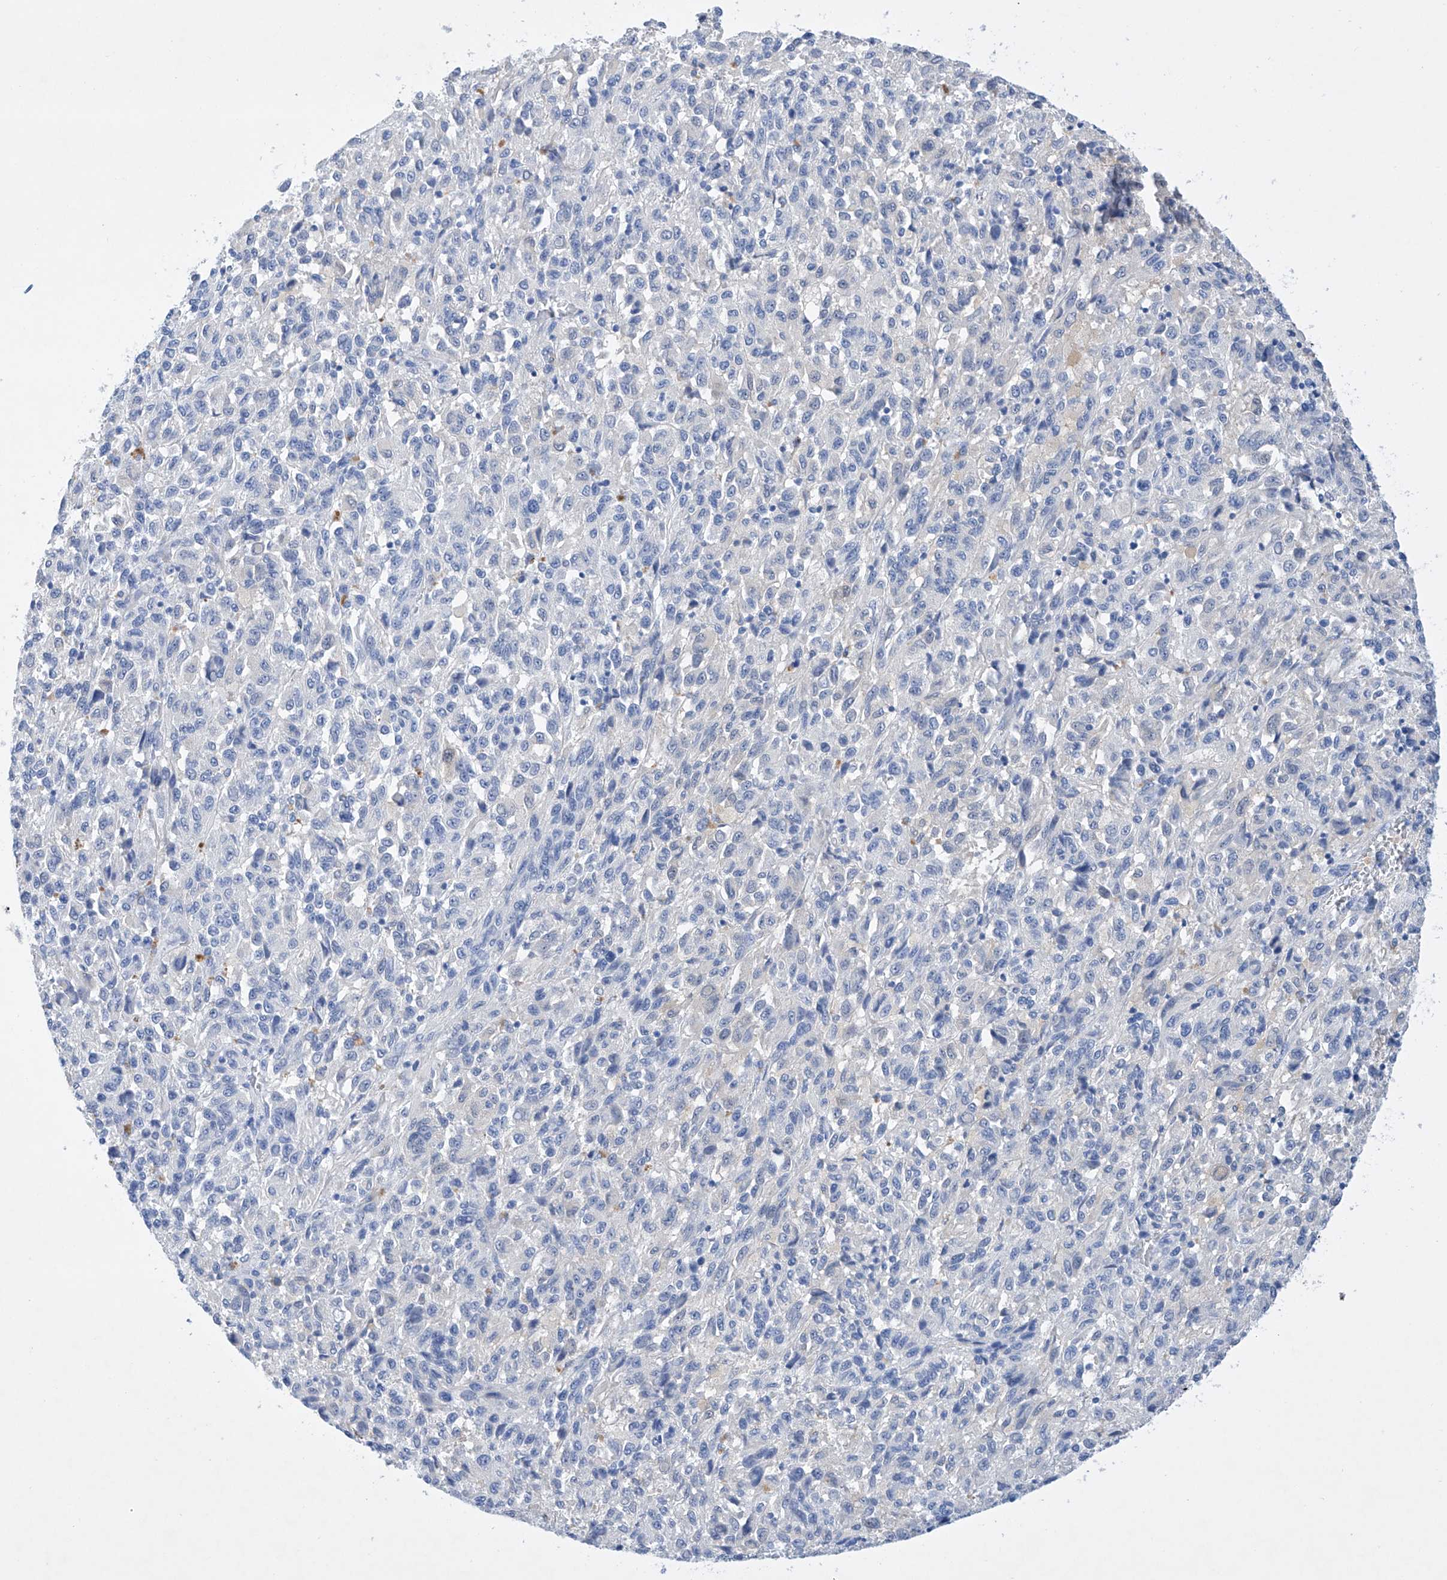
{"staining": {"intensity": "negative", "quantity": "none", "location": "none"}, "tissue": "melanoma", "cell_type": "Tumor cells", "image_type": "cancer", "snomed": [{"axis": "morphology", "description": "Malignant melanoma, Metastatic site"}, {"axis": "topography", "description": "Lung"}], "caption": "IHC micrograph of malignant melanoma (metastatic site) stained for a protein (brown), which shows no positivity in tumor cells.", "gene": "LURAP1", "patient": {"sex": "male", "age": 64}}